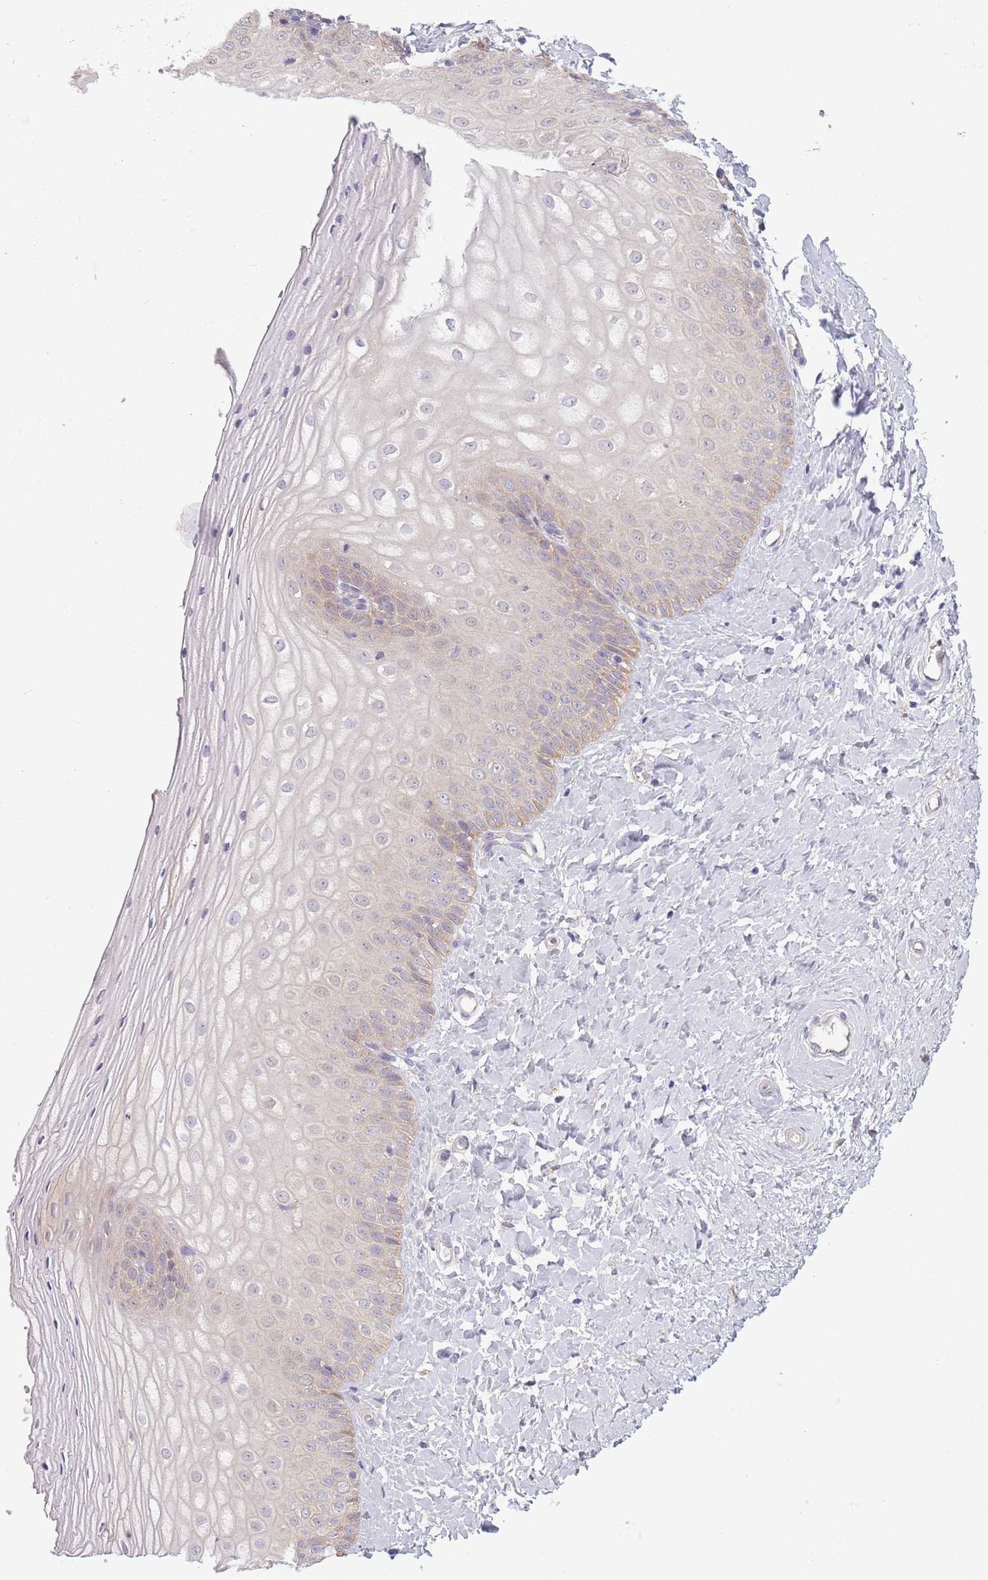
{"staining": {"intensity": "weak", "quantity": "<25%", "location": "cytoplasmic/membranous"}, "tissue": "vagina", "cell_type": "Squamous epithelial cells", "image_type": "normal", "snomed": [{"axis": "morphology", "description": "Normal tissue, NOS"}, {"axis": "topography", "description": "Vagina"}], "caption": "Immunohistochemical staining of benign vagina displays no significant expression in squamous epithelial cells.", "gene": "COQ5", "patient": {"sex": "female", "age": 65}}